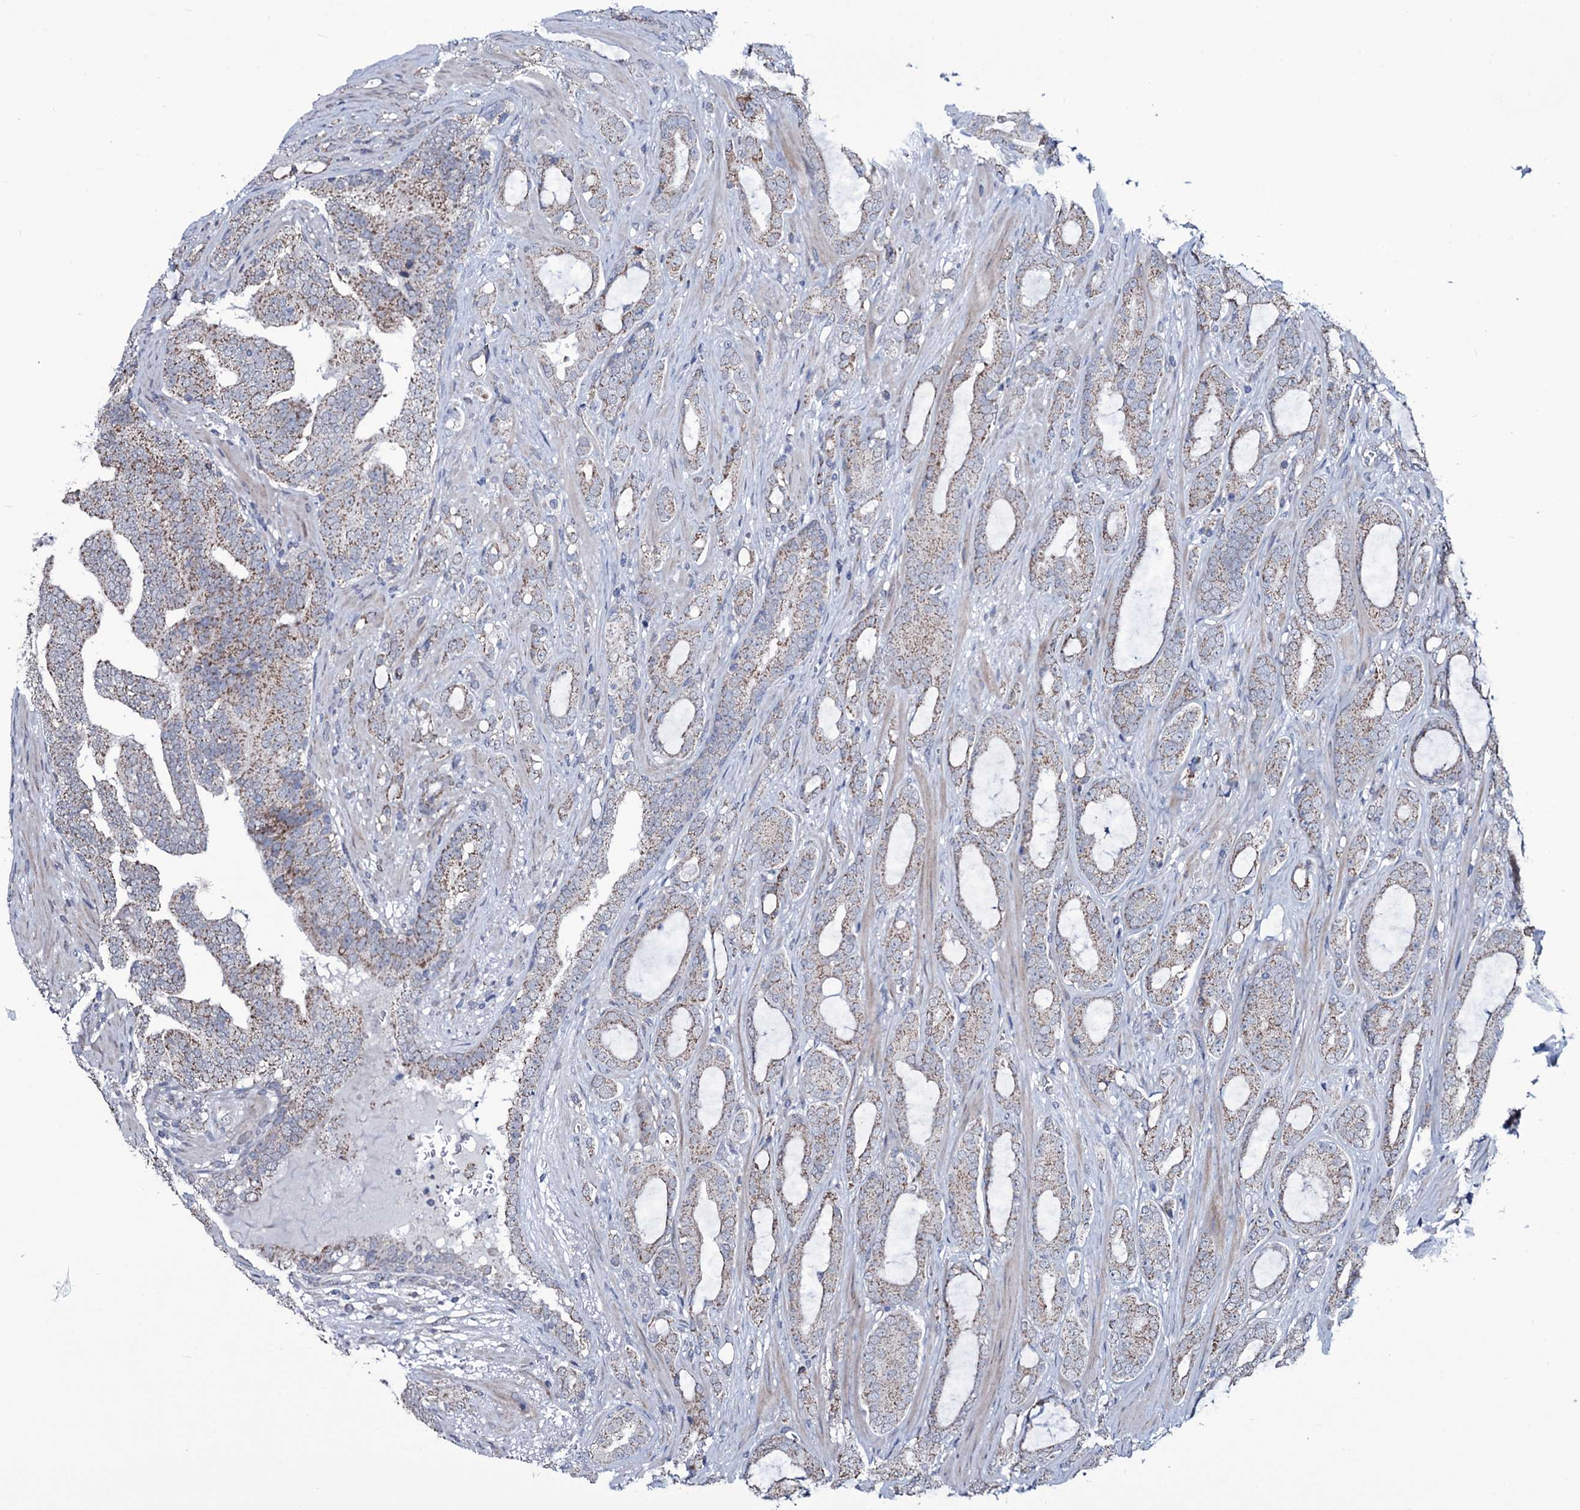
{"staining": {"intensity": "moderate", "quantity": "25%-75%", "location": "cytoplasmic/membranous"}, "tissue": "prostate cancer", "cell_type": "Tumor cells", "image_type": "cancer", "snomed": [{"axis": "morphology", "description": "Adenocarcinoma, High grade"}, {"axis": "topography", "description": "Prostate"}], "caption": "Immunohistochemistry (IHC) of prostate cancer (adenocarcinoma (high-grade)) reveals medium levels of moderate cytoplasmic/membranous staining in about 25%-75% of tumor cells. (brown staining indicates protein expression, while blue staining denotes nuclei).", "gene": "WIPF3", "patient": {"sex": "male", "age": 72}}